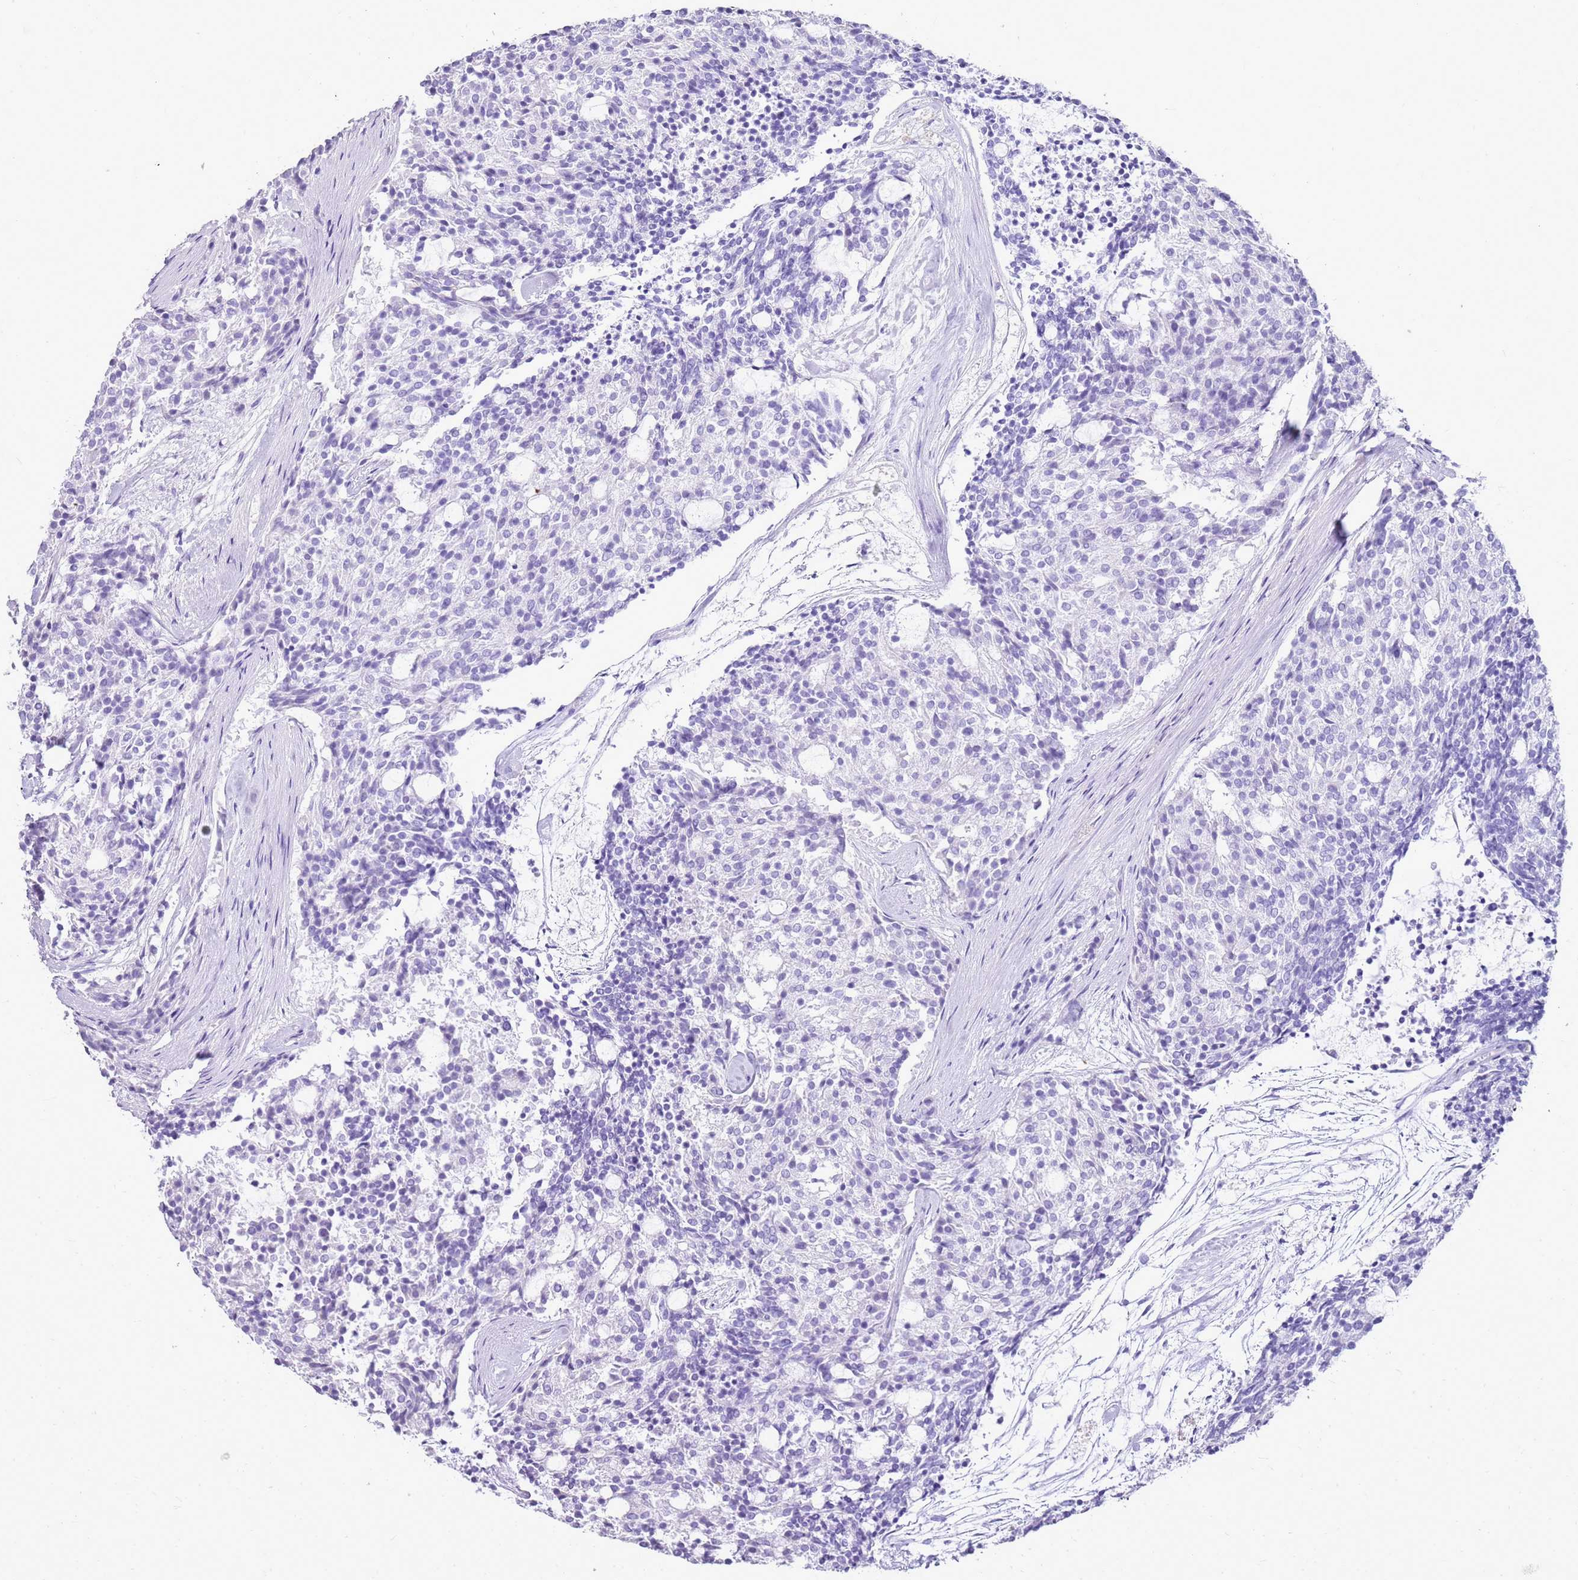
{"staining": {"intensity": "negative", "quantity": "none", "location": "none"}, "tissue": "carcinoid", "cell_type": "Tumor cells", "image_type": "cancer", "snomed": [{"axis": "morphology", "description": "Carcinoid, malignant, NOS"}, {"axis": "topography", "description": "Pancreas"}], "caption": "Carcinoid stained for a protein using IHC shows no positivity tumor cells.", "gene": "SULT1E1", "patient": {"sex": "female", "age": 54}}